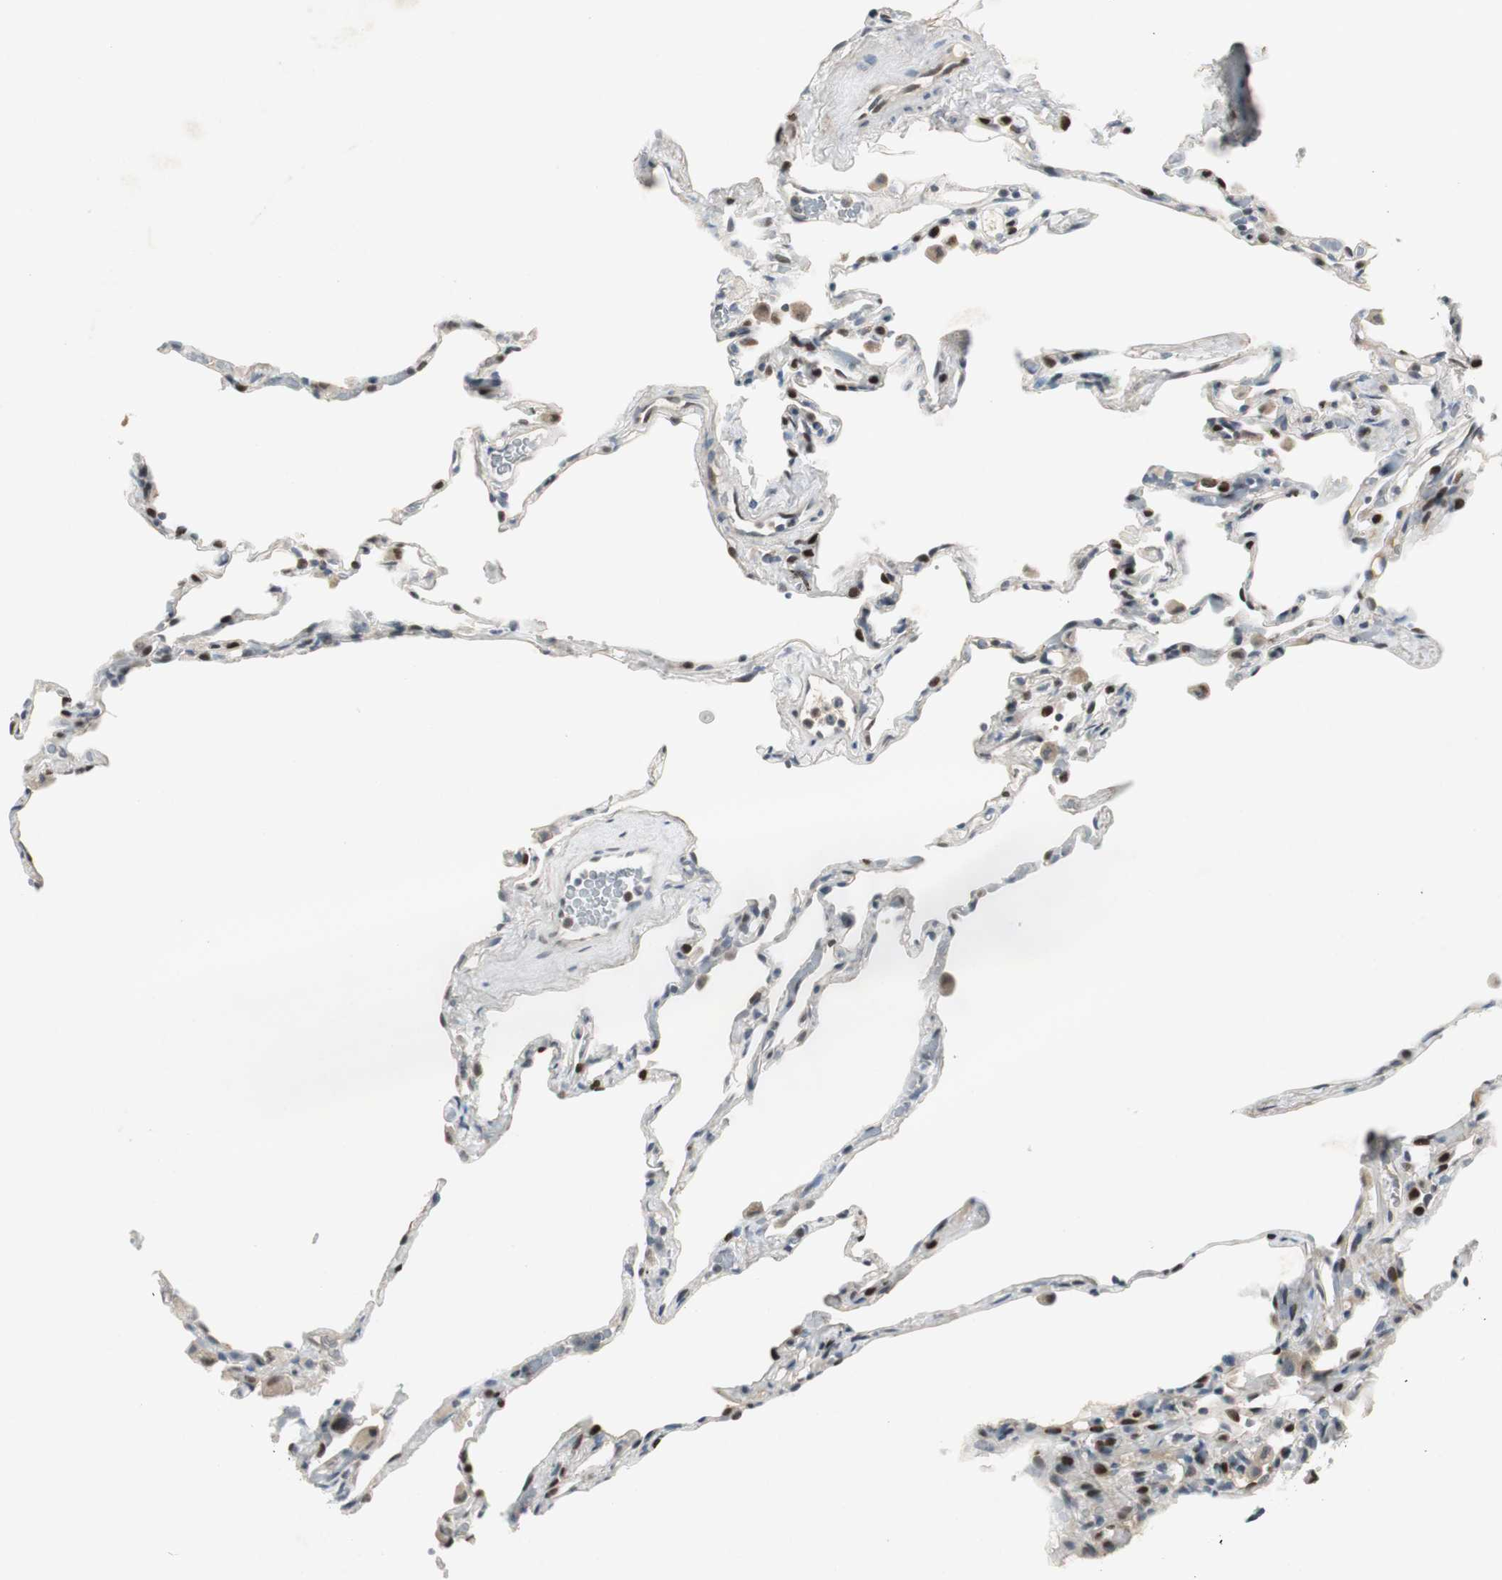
{"staining": {"intensity": "moderate", "quantity": "25%-75%", "location": "nuclear"}, "tissue": "lung", "cell_type": "Alveolar cells", "image_type": "normal", "snomed": [{"axis": "morphology", "description": "Normal tissue, NOS"}, {"axis": "topography", "description": "Lung"}], "caption": "A photomicrograph of lung stained for a protein displays moderate nuclear brown staining in alveolar cells. (Brightfield microscopy of DAB IHC at high magnification).", "gene": "AJUBA", "patient": {"sex": "male", "age": 59}}